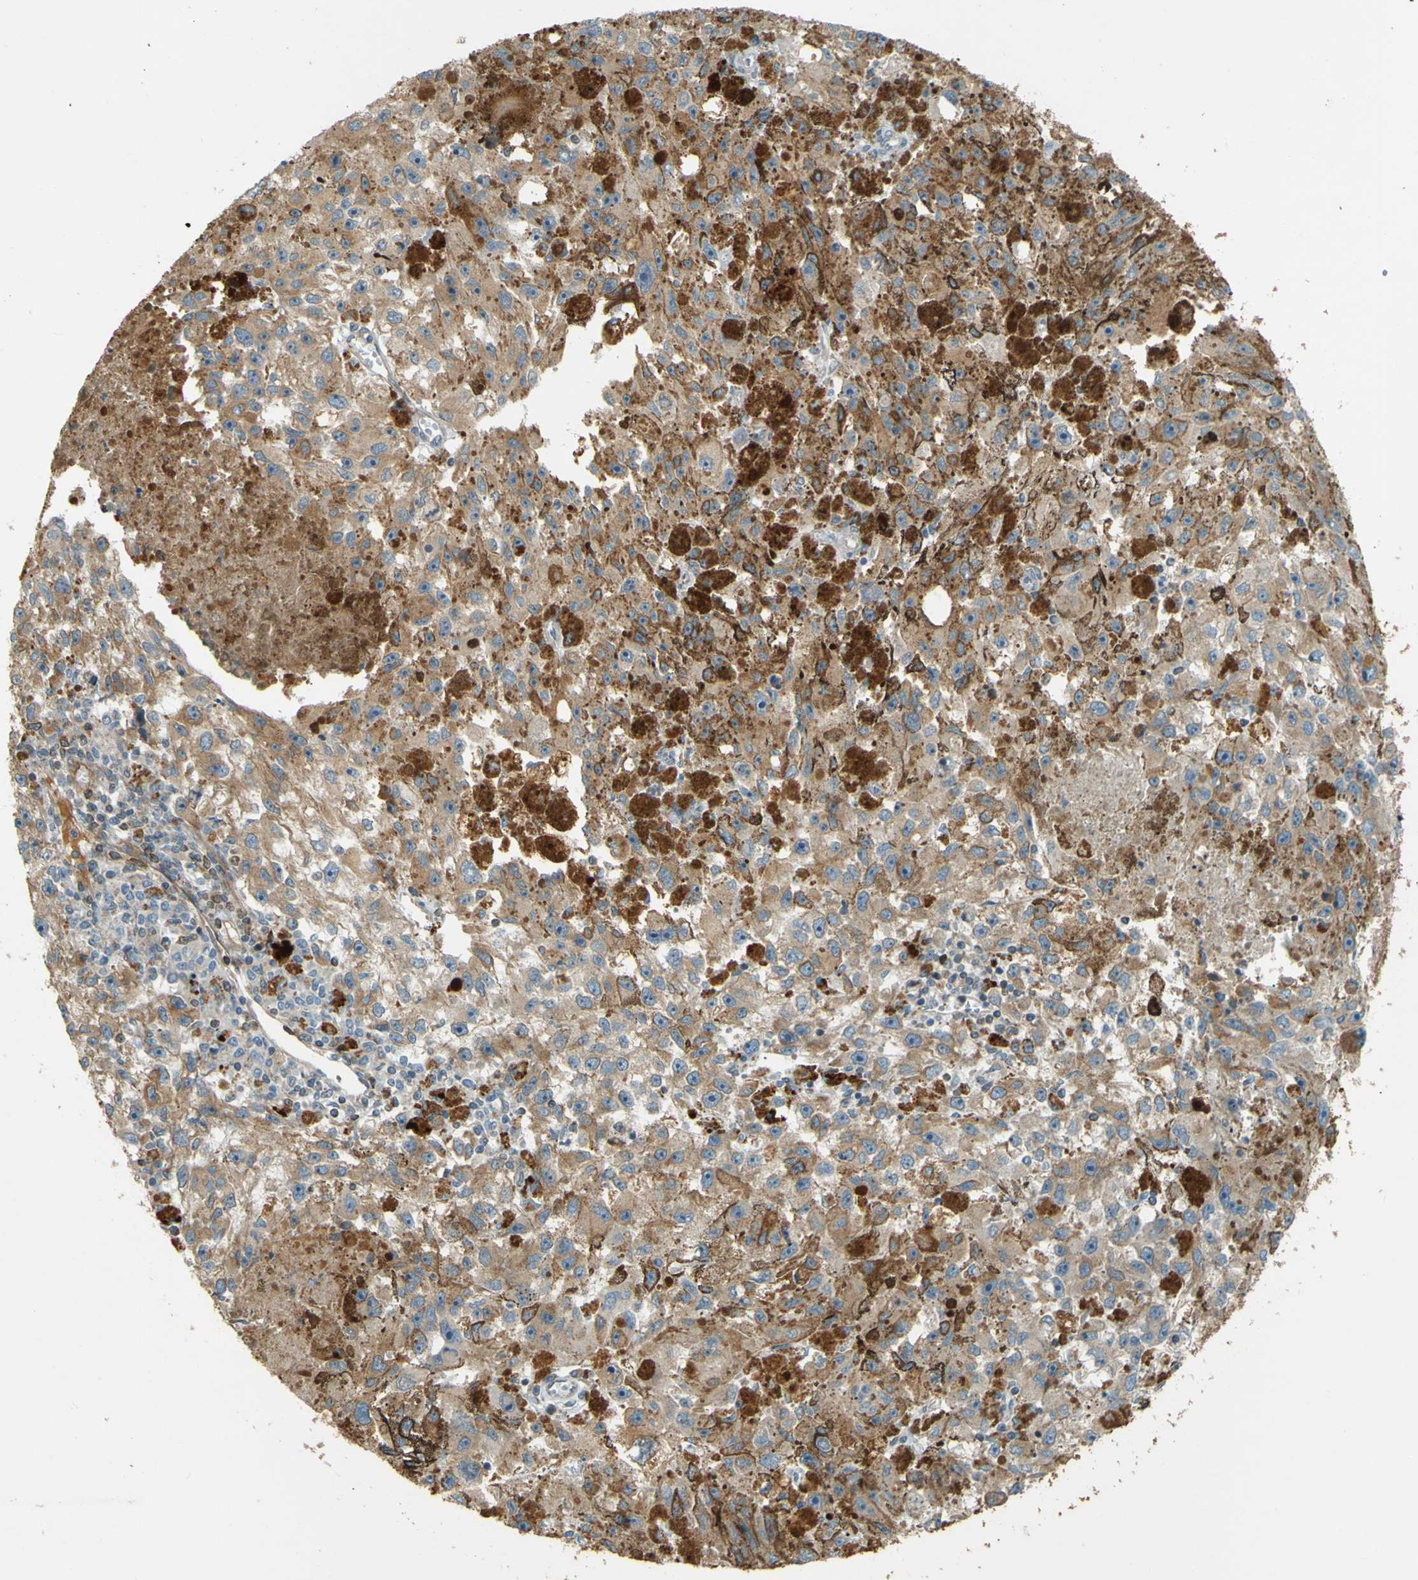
{"staining": {"intensity": "weak", "quantity": ">75%", "location": "cytoplasmic/membranous"}, "tissue": "melanoma", "cell_type": "Tumor cells", "image_type": "cancer", "snomed": [{"axis": "morphology", "description": "Malignant melanoma, NOS"}, {"axis": "topography", "description": "Skin"}], "caption": "Immunohistochemical staining of human malignant melanoma demonstrates weak cytoplasmic/membranous protein staining in approximately >75% of tumor cells.", "gene": "LPCAT1", "patient": {"sex": "female", "age": 104}}